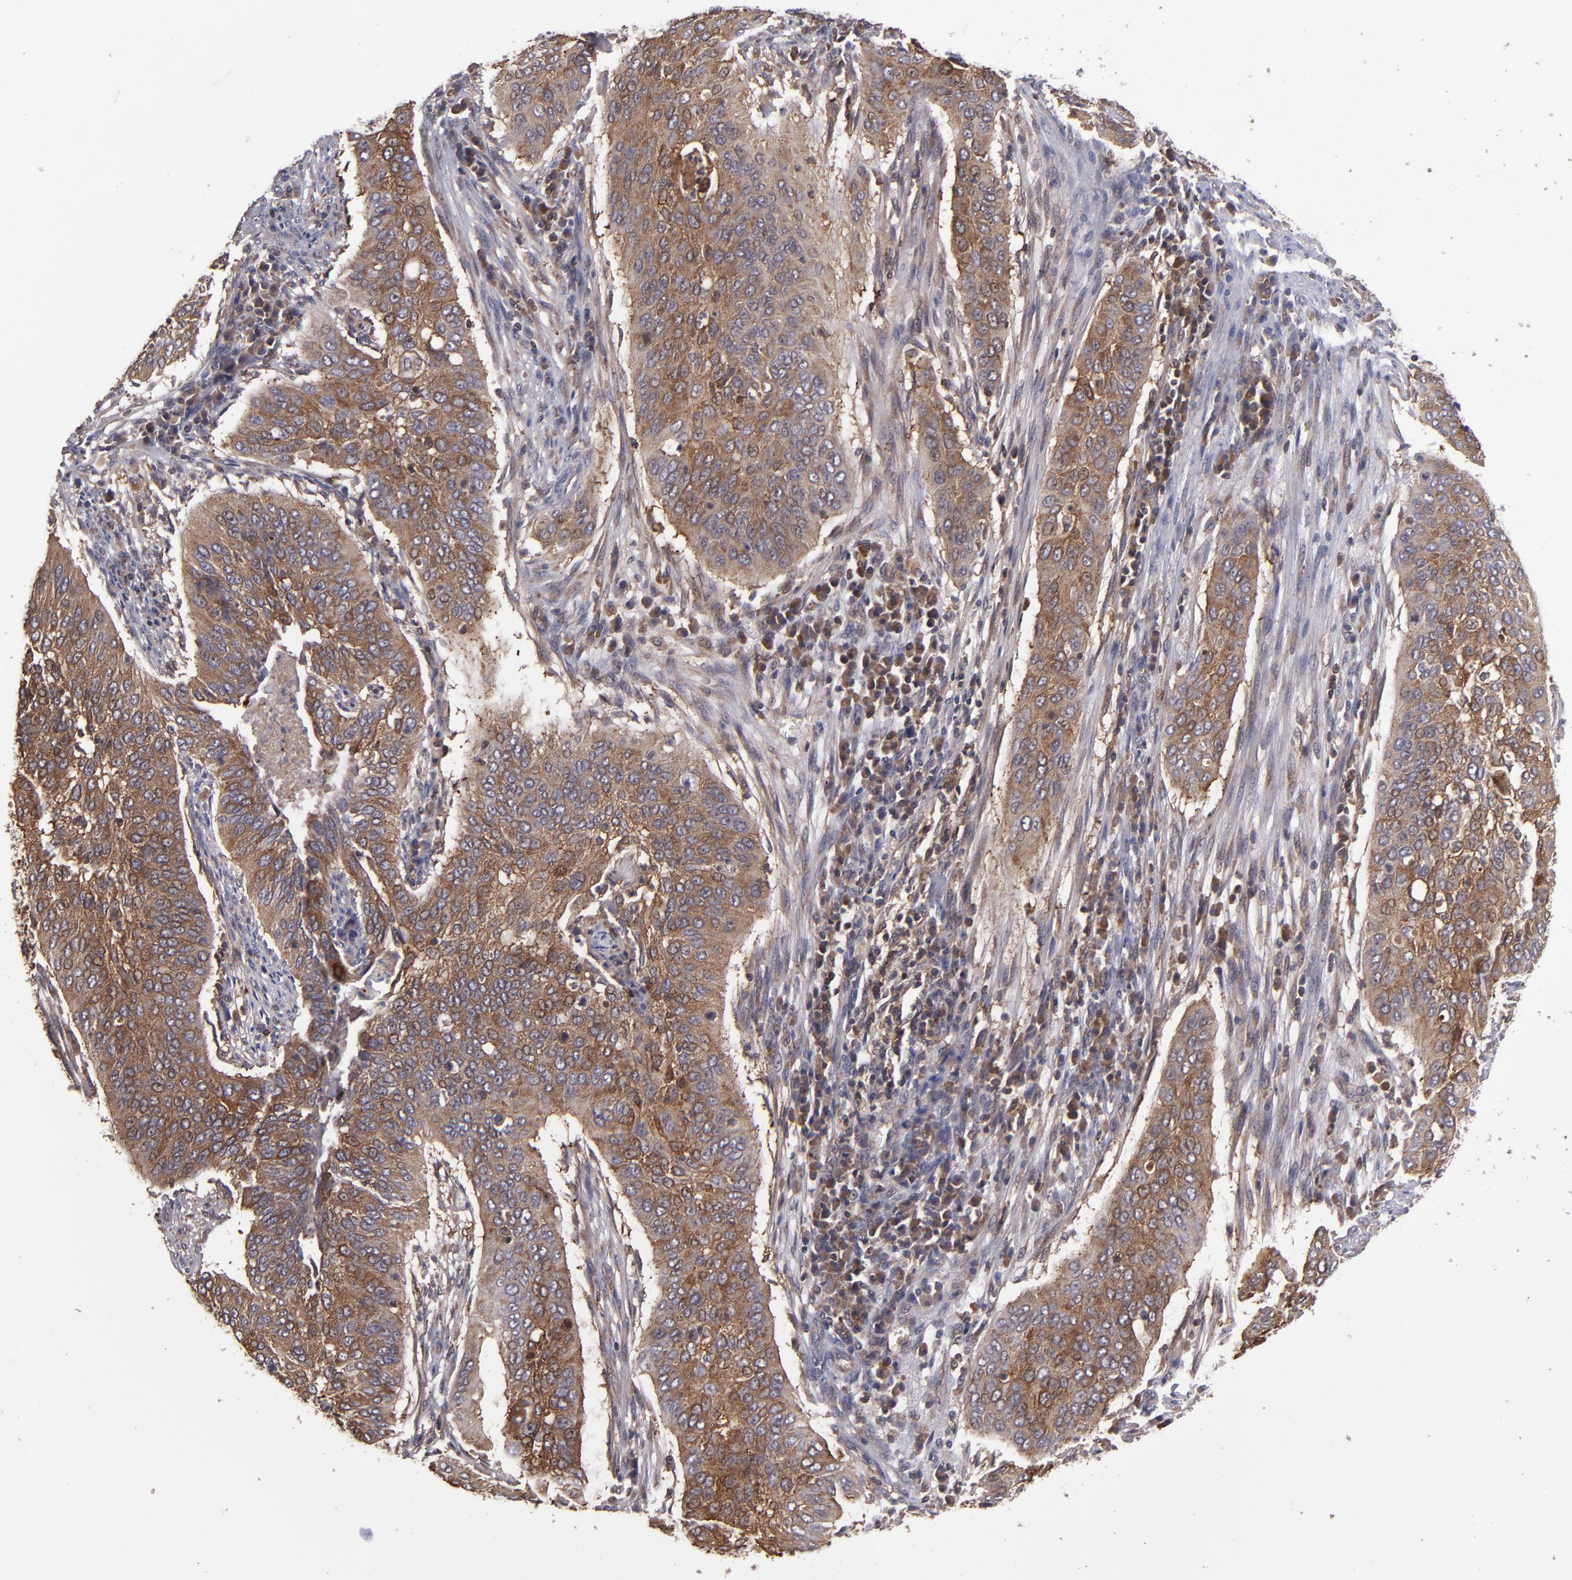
{"staining": {"intensity": "strong", "quantity": ">75%", "location": "cytoplasmic/membranous"}, "tissue": "cervical cancer", "cell_type": "Tumor cells", "image_type": "cancer", "snomed": [{"axis": "morphology", "description": "Squamous cell carcinoma, NOS"}, {"axis": "topography", "description": "Cervix"}], "caption": "Squamous cell carcinoma (cervical) was stained to show a protein in brown. There is high levels of strong cytoplasmic/membranous positivity in about >75% of tumor cells.", "gene": "NF2", "patient": {"sex": "female", "age": 39}}